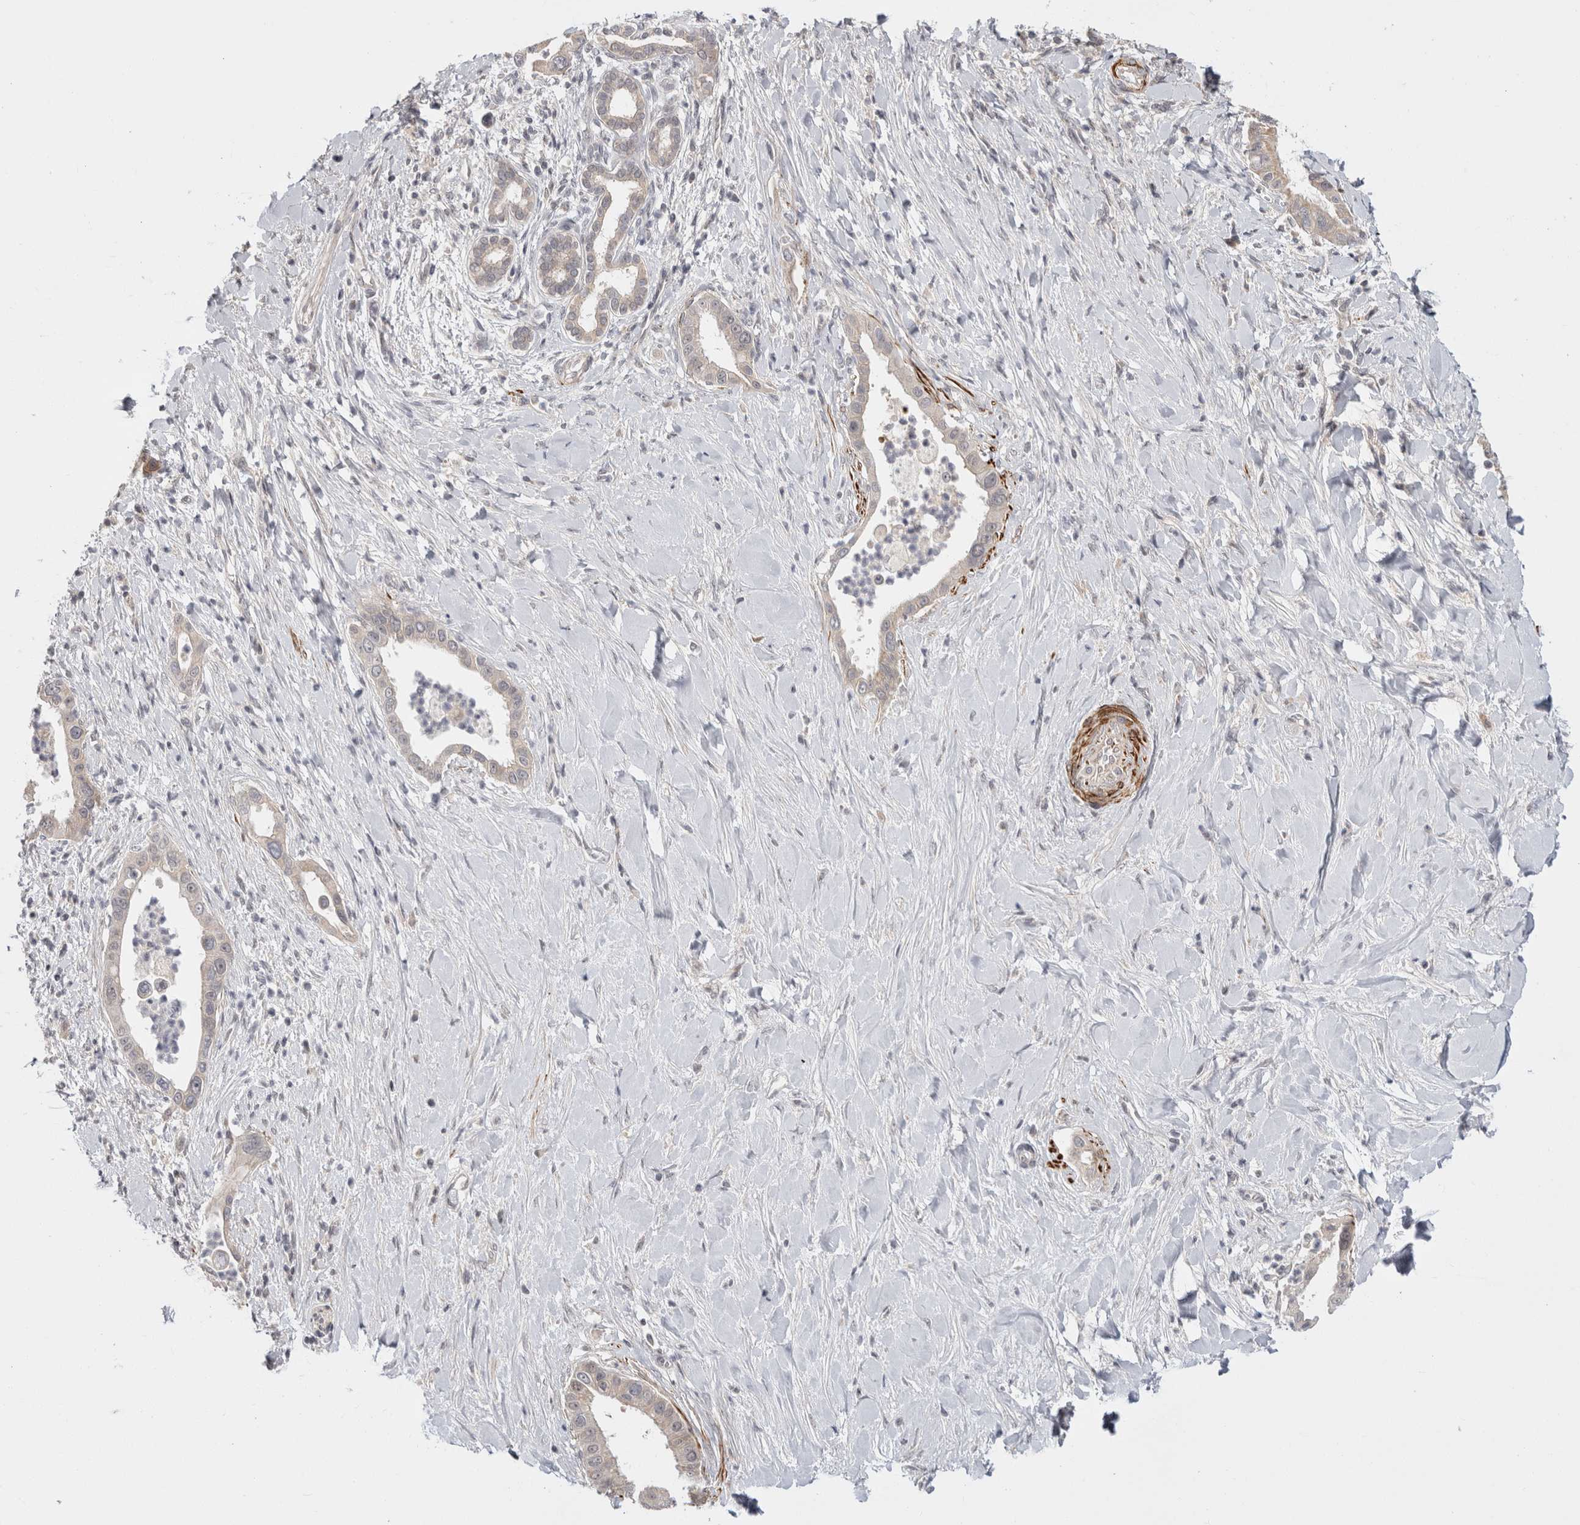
{"staining": {"intensity": "weak", "quantity": "25%-75%", "location": "cytoplasmic/membranous,nuclear"}, "tissue": "liver cancer", "cell_type": "Tumor cells", "image_type": "cancer", "snomed": [{"axis": "morphology", "description": "Cholangiocarcinoma"}, {"axis": "topography", "description": "Liver"}], "caption": "High-magnification brightfield microscopy of liver cancer stained with DAB (brown) and counterstained with hematoxylin (blue). tumor cells exhibit weak cytoplasmic/membranous and nuclear expression is appreciated in about25%-75% of cells. Nuclei are stained in blue.", "gene": "ZNF318", "patient": {"sex": "female", "age": 54}}